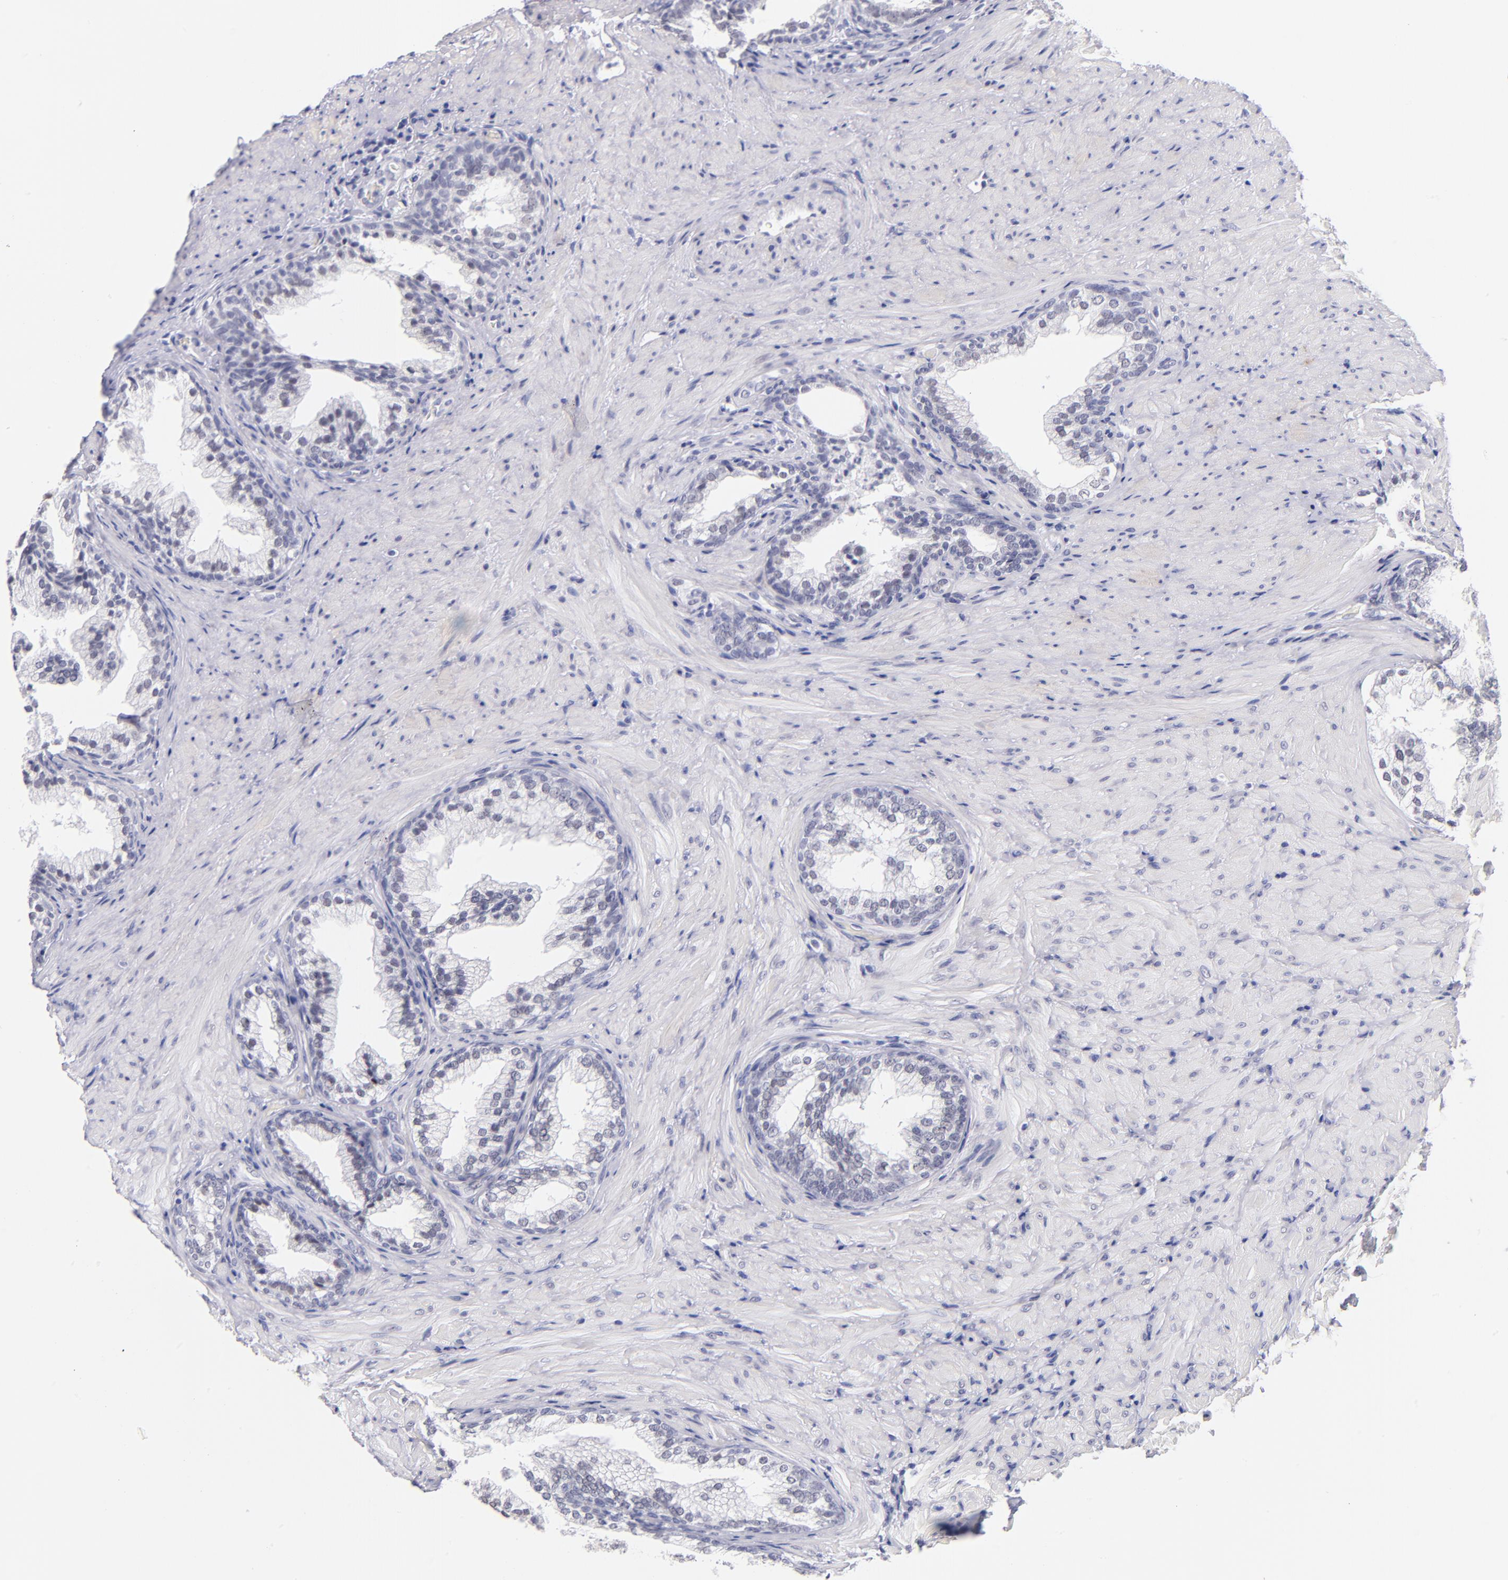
{"staining": {"intensity": "weak", "quantity": "<25%", "location": "nuclear"}, "tissue": "prostate", "cell_type": "Glandular cells", "image_type": "normal", "snomed": [{"axis": "morphology", "description": "Normal tissue, NOS"}, {"axis": "topography", "description": "Prostate"}], "caption": "Prostate was stained to show a protein in brown. There is no significant staining in glandular cells. (DAB immunohistochemistry with hematoxylin counter stain).", "gene": "SNRPB", "patient": {"sex": "male", "age": 76}}